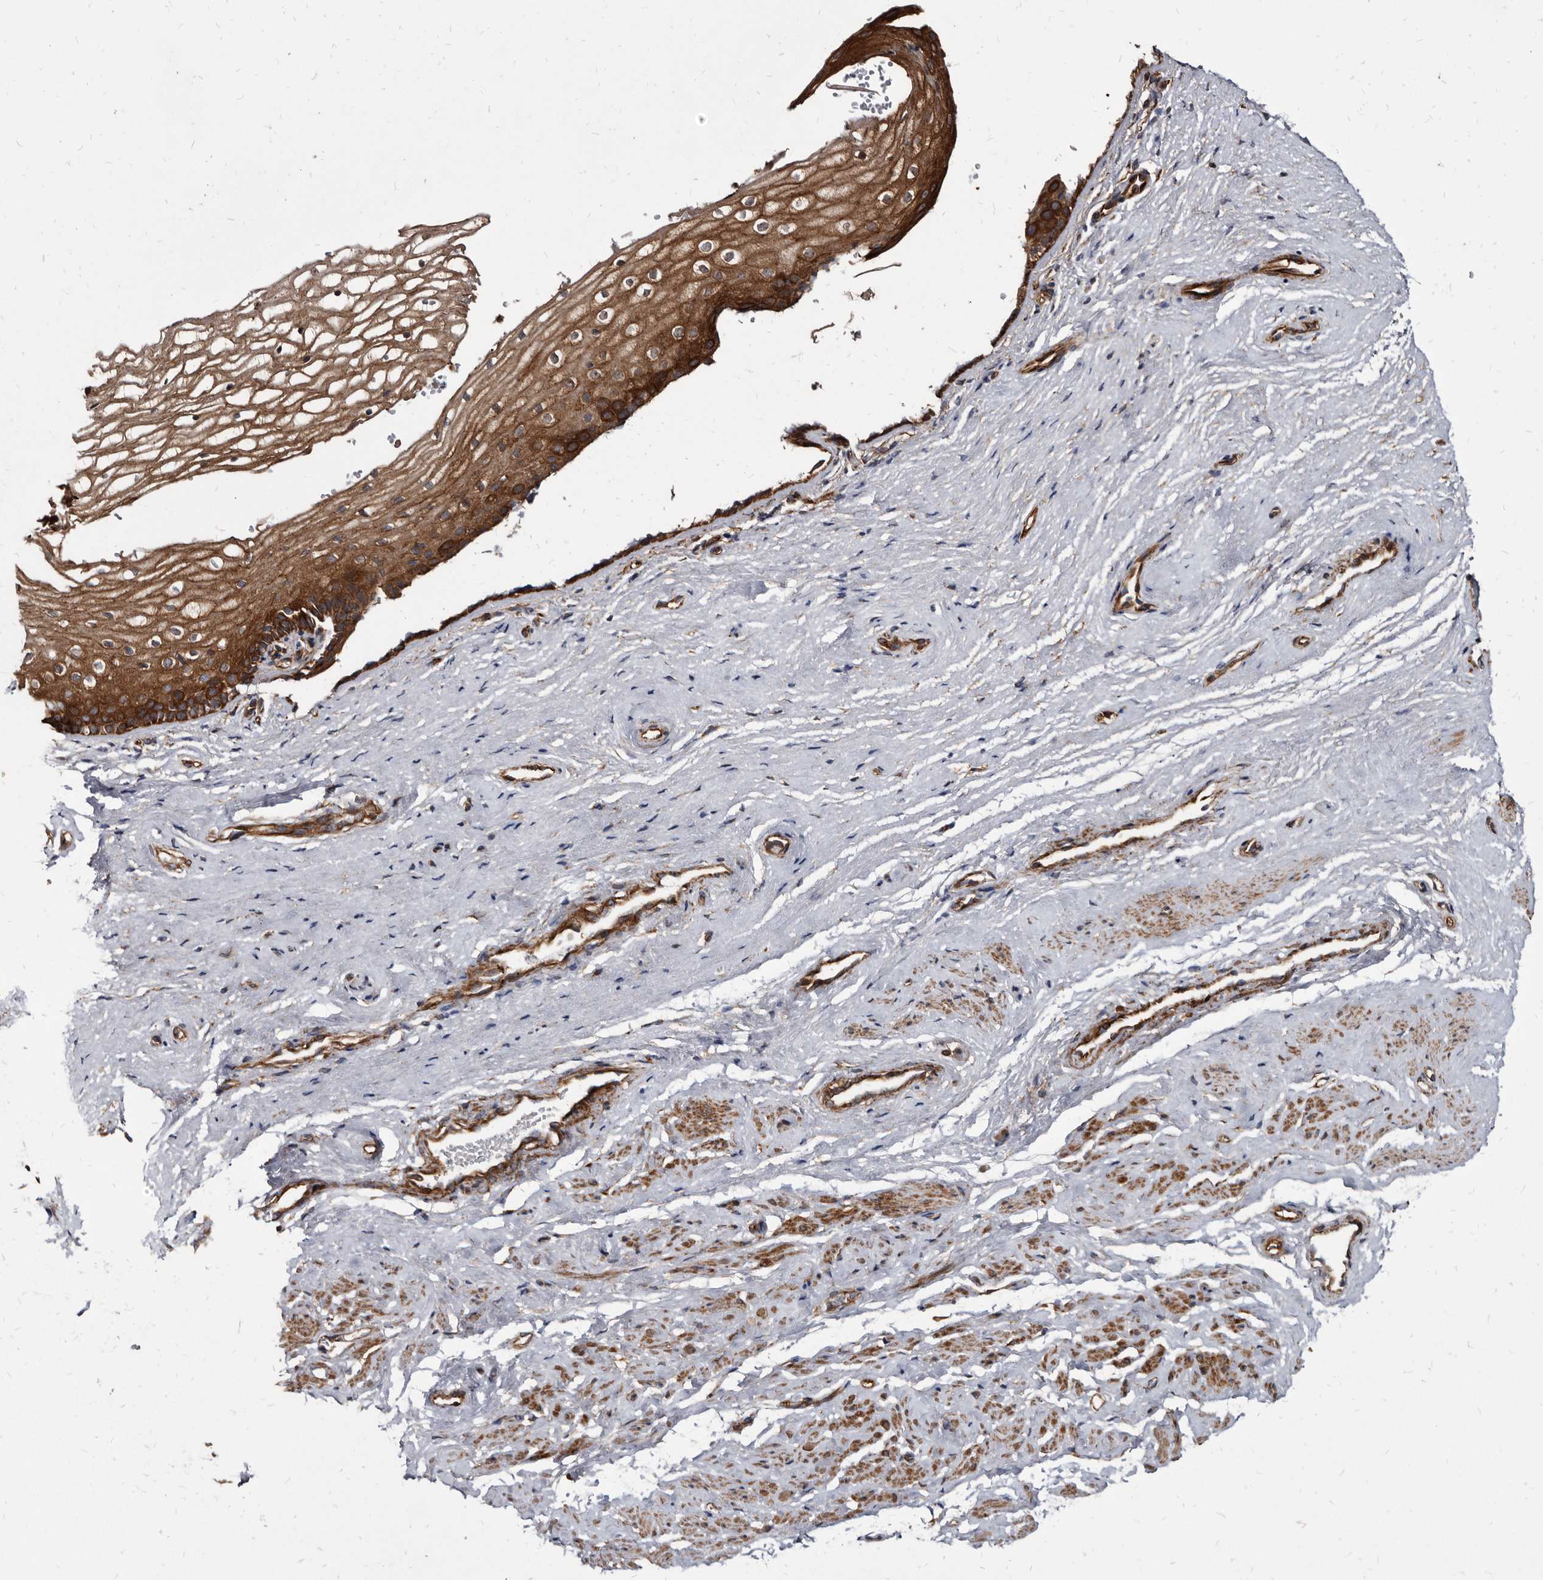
{"staining": {"intensity": "strong", "quantity": ">75%", "location": "cytoplasmic/membranous"}, "tissue": "vagina", "cell_type": "Squamous epithelial cells", "image_type": "normal", "snomed": [{"axis": "morphology", "description": "Normal tissue, NOS"}, {"axis": "topography", "description": "Vagina"}], "caption": "Normal vagina shows strong cytoplasmic/membranous expression in approximately >75% of squamous epithelial cells, visualized by immunohistochemistry. (DAB IHC, brown staining for protein, blue staining for nuclei).", "gene": "KCTD20", "patient": {"sex": "female", "age": 46}}